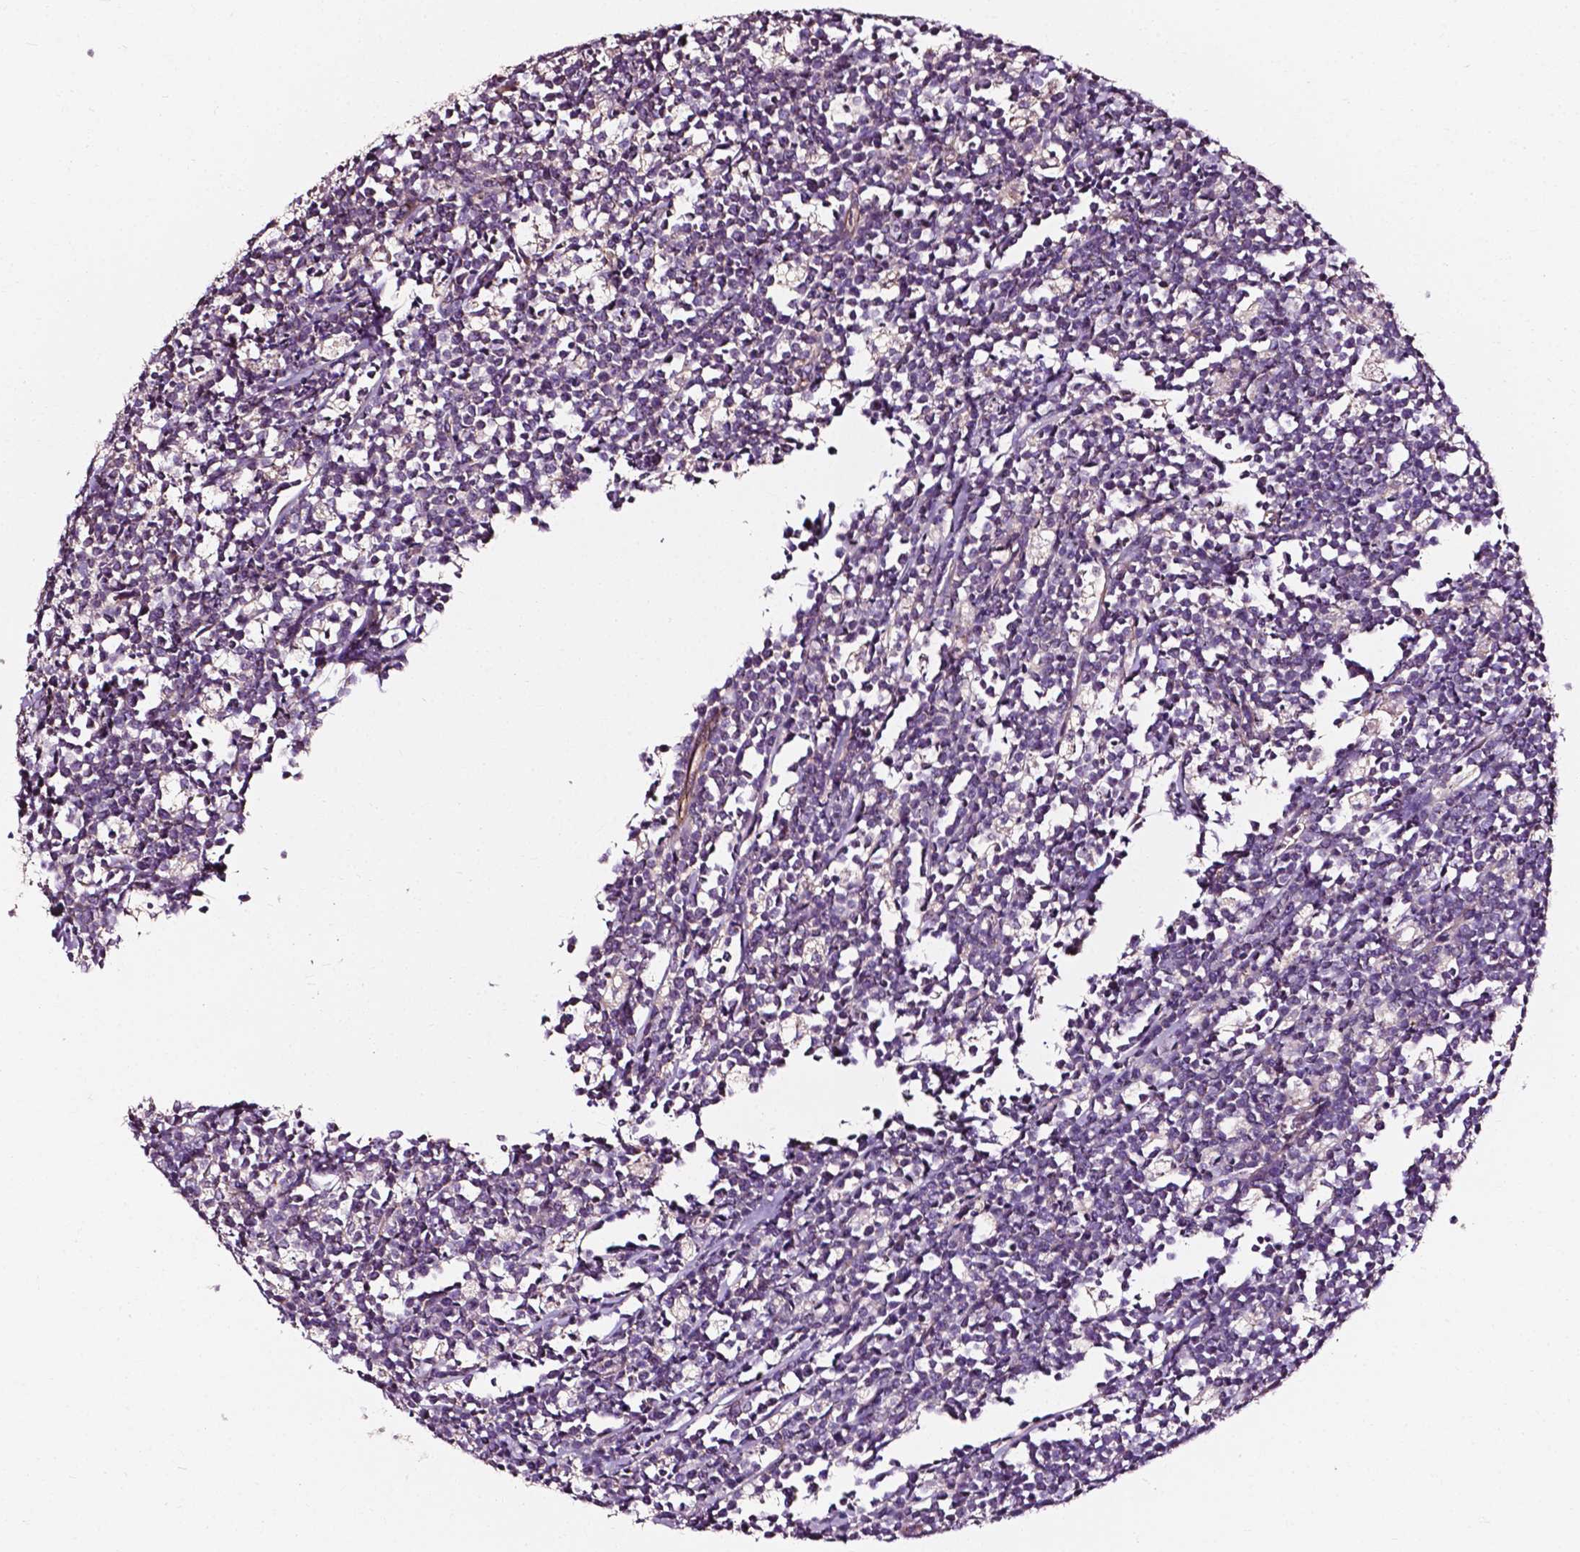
{"staining": {"intensity": "negative", "quantity": "none", "location": "none"}, "tissue": "lymphoma", "cell_type": "Tumor cells", "image_type": "cancer", "snomed": [{"axis": "morphology", "description": "Malignant lymphoma, non-Hodgkin's type, High grade"}, {"axis": "topography", "description": "Small intestine"}], "caption": "Tumor cells show no significant protein staining in lymphoma. (Stains: DAB (3,3'-diaminobenzidine) IHC with hematoxylin counter stain, Microscopy: brightfield microscopy at high magnification).", "gene": "ATG16L1", "patient": {"sex": "female", "age": 56}}